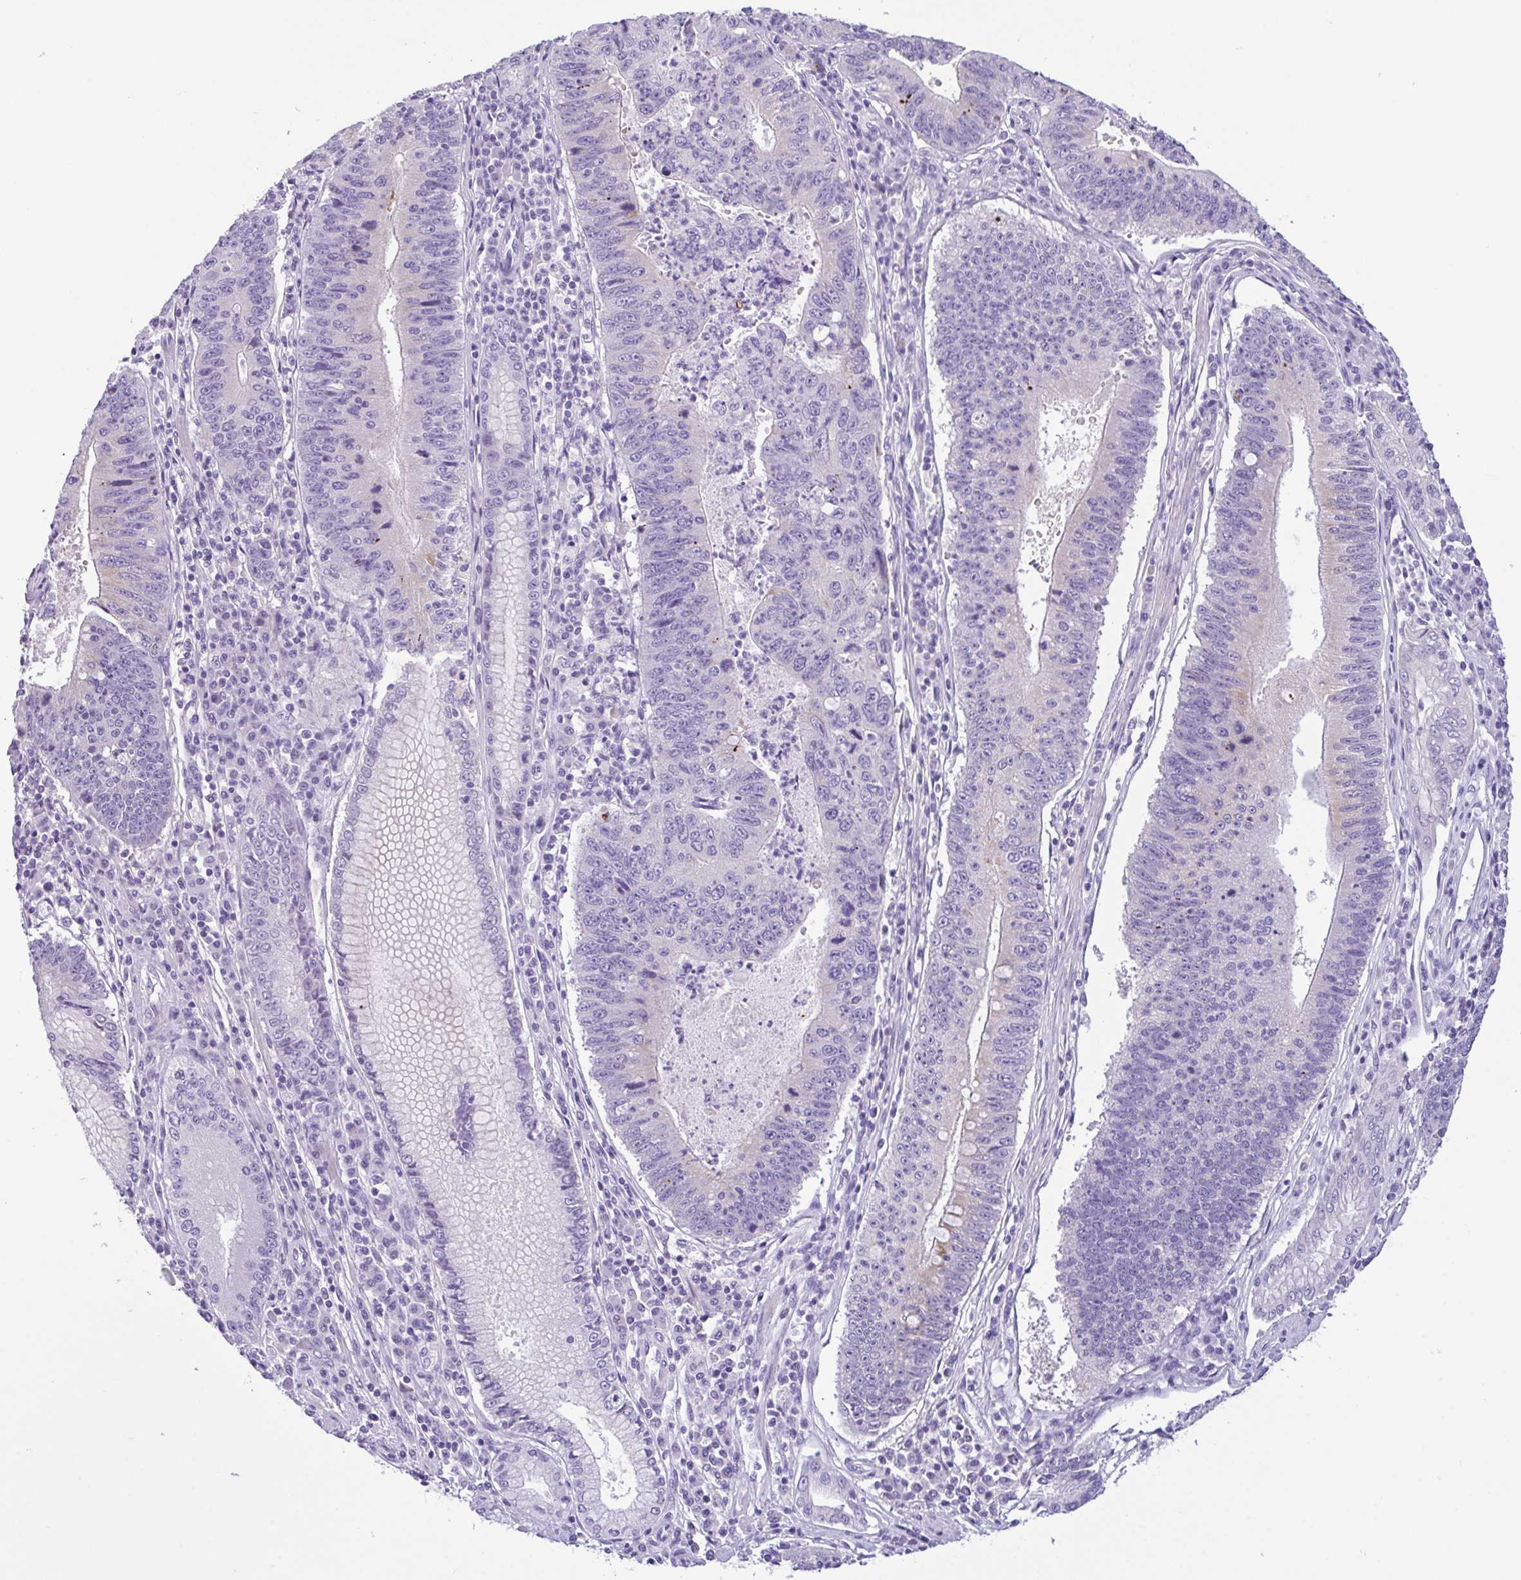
{"staining": {"intensity": "moderate", "quantity": "<25%", "location": "cytoplasmic/membranous"}, "tissue": "stomach cancer", "cell_type": "Tumor cells", "image_type": "cancer", "snomed": [{"axis": "morphology", "description": "Adenocarcinoma, NOS"}, {"axis": "topography", "description": "Stomach"}], "caption": "High-magnification brightfield microscopy of adenocarcinoma (stomach) stained with DAB (3,3'-diaminobenzidine) (brown) and counterstained with hematoxylin (blue). tumor cells exhibit moderate cytoplasmic/membranous expression is present in approximately<25% of cells.", "gene": "FBXL20", "patient": {"sex": "male", "age": 59}}